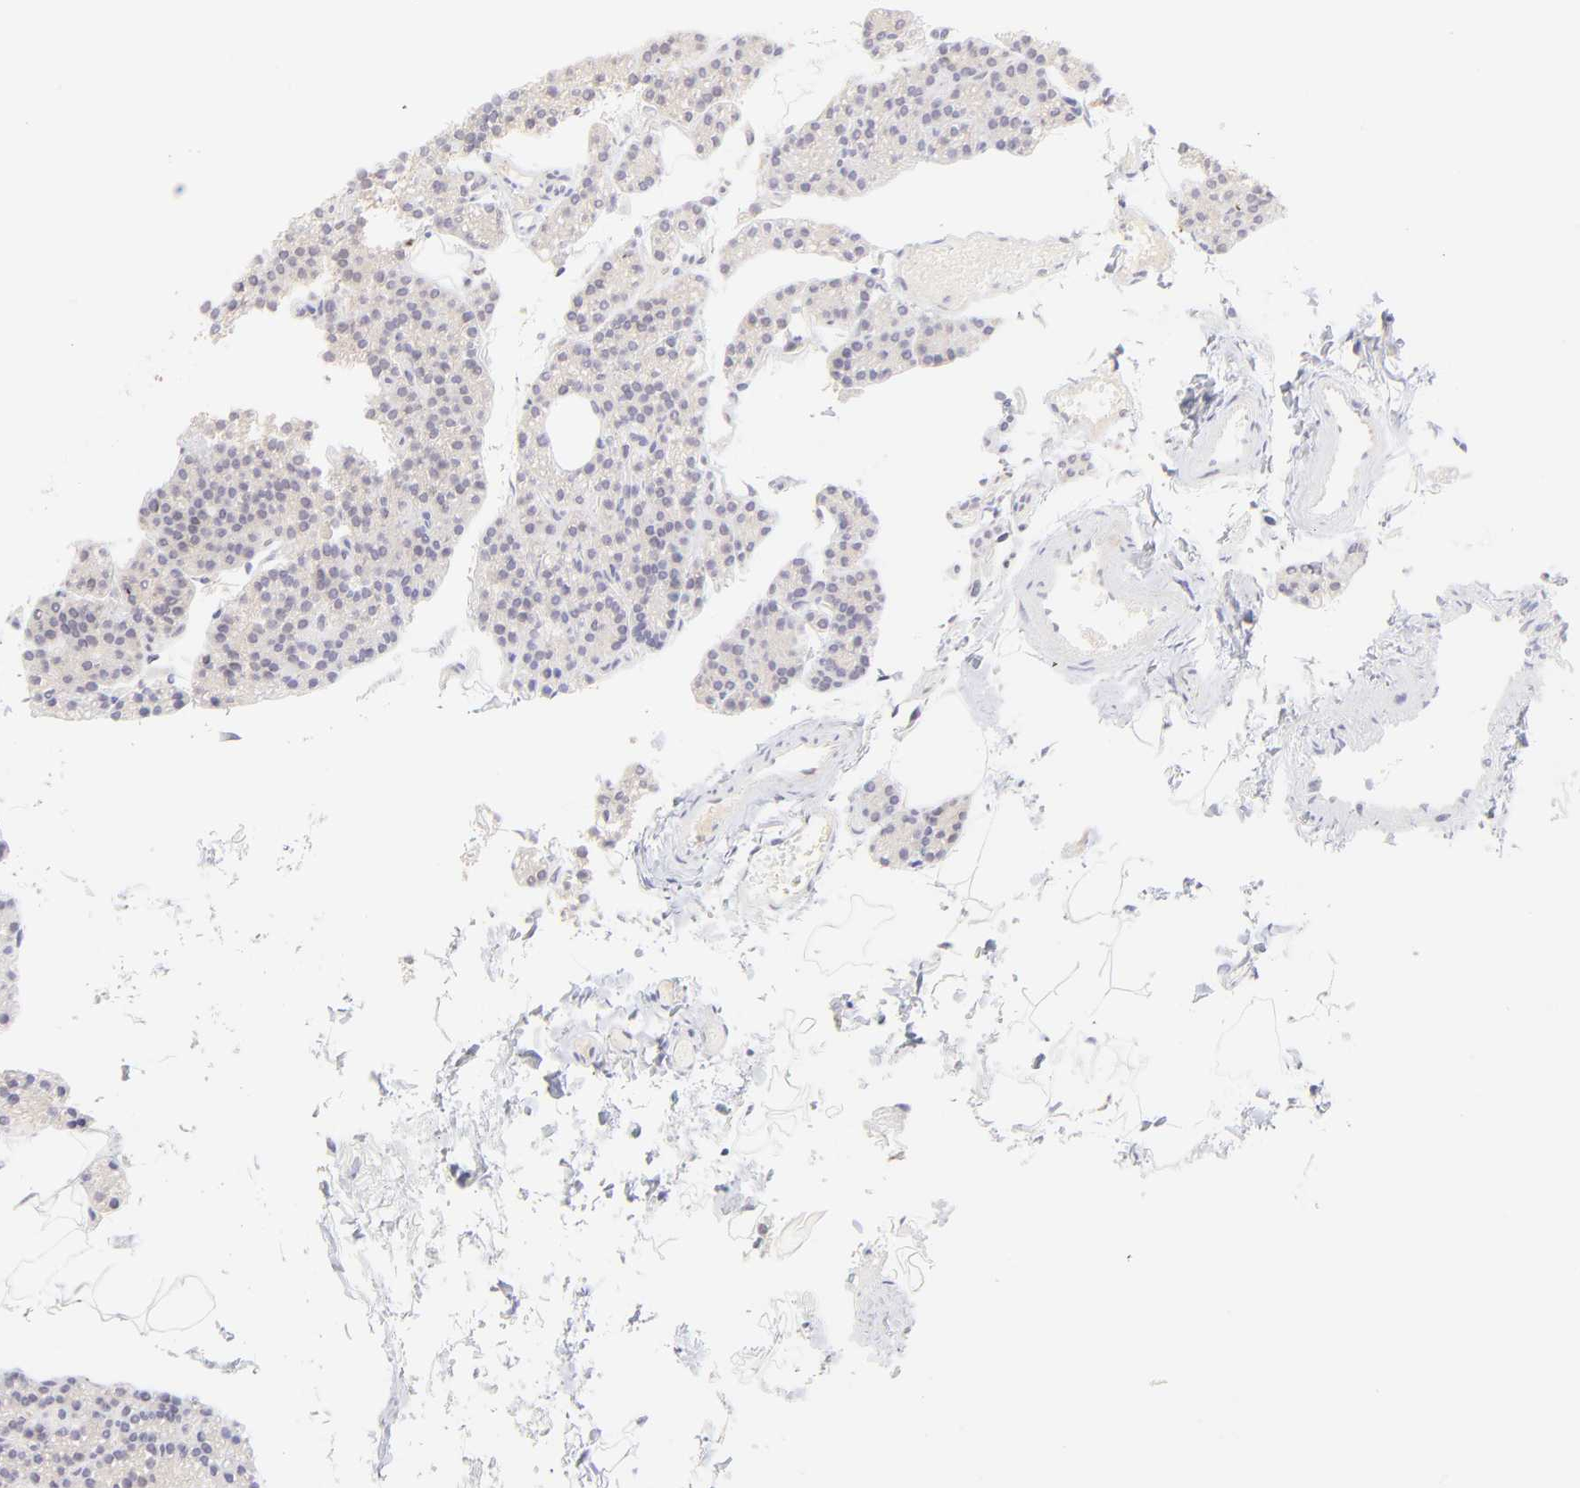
{"staining": {"intensity": "negative", "quantity": "none", "location": "none"}, "tissue": "parathyroid gland", "cell_type": "Glandular cells", "image_type": "normal", "snomed": [{"axis": "morphology", "description": "Normal tissue, NOS"}, {"axis": "topography", "description": "Parathyroid gland"}], "caption": "This is an immunohistochemistry (IHC) image of normal parathyroid gland. There is no expression in glandular cells.", "gene": "HYAL1", "patient": {"sex": "female", "age": 60}}